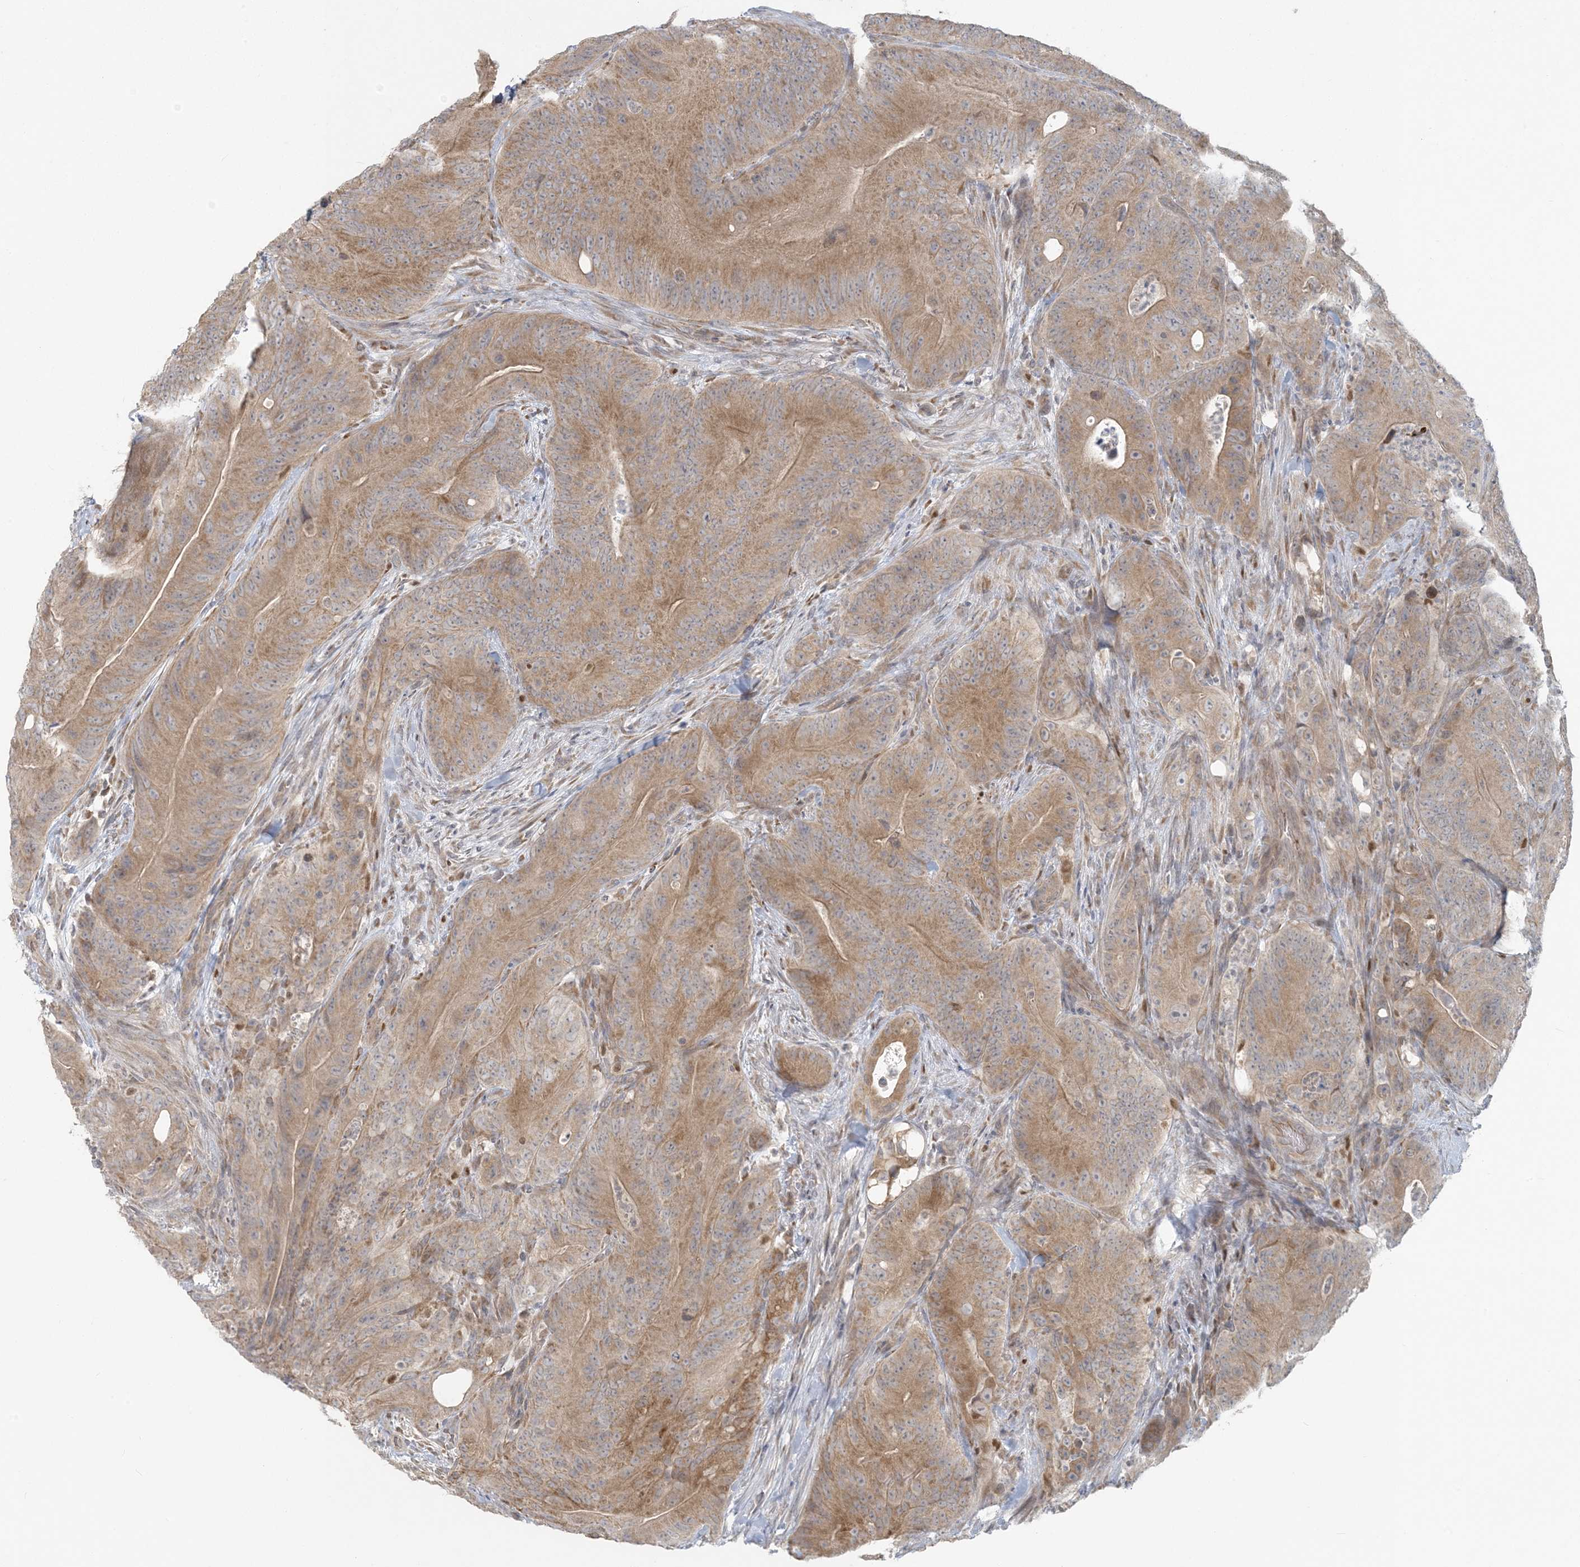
{"staining": {"intensity": "moderate", "quantity": ">75%", "location": "cytoplasmic/membranous"}, "tissue": "colorectal cancer", "cell_type": "Tumor cells", "image_type": "cancer", "snomed": [{"axis": "morphology", "description": "Normal tissue, NOS"}, {"axis": "topography", "description": "Colon"}], "caption": "Immunohistochemical staining of human colorectal cancer reveals moderate cytoplasmic/membranous protein expression in about >75% of tumor cells.", "gene": "CTDNEP1", "patient": {"sex": "female", "age": 82}}